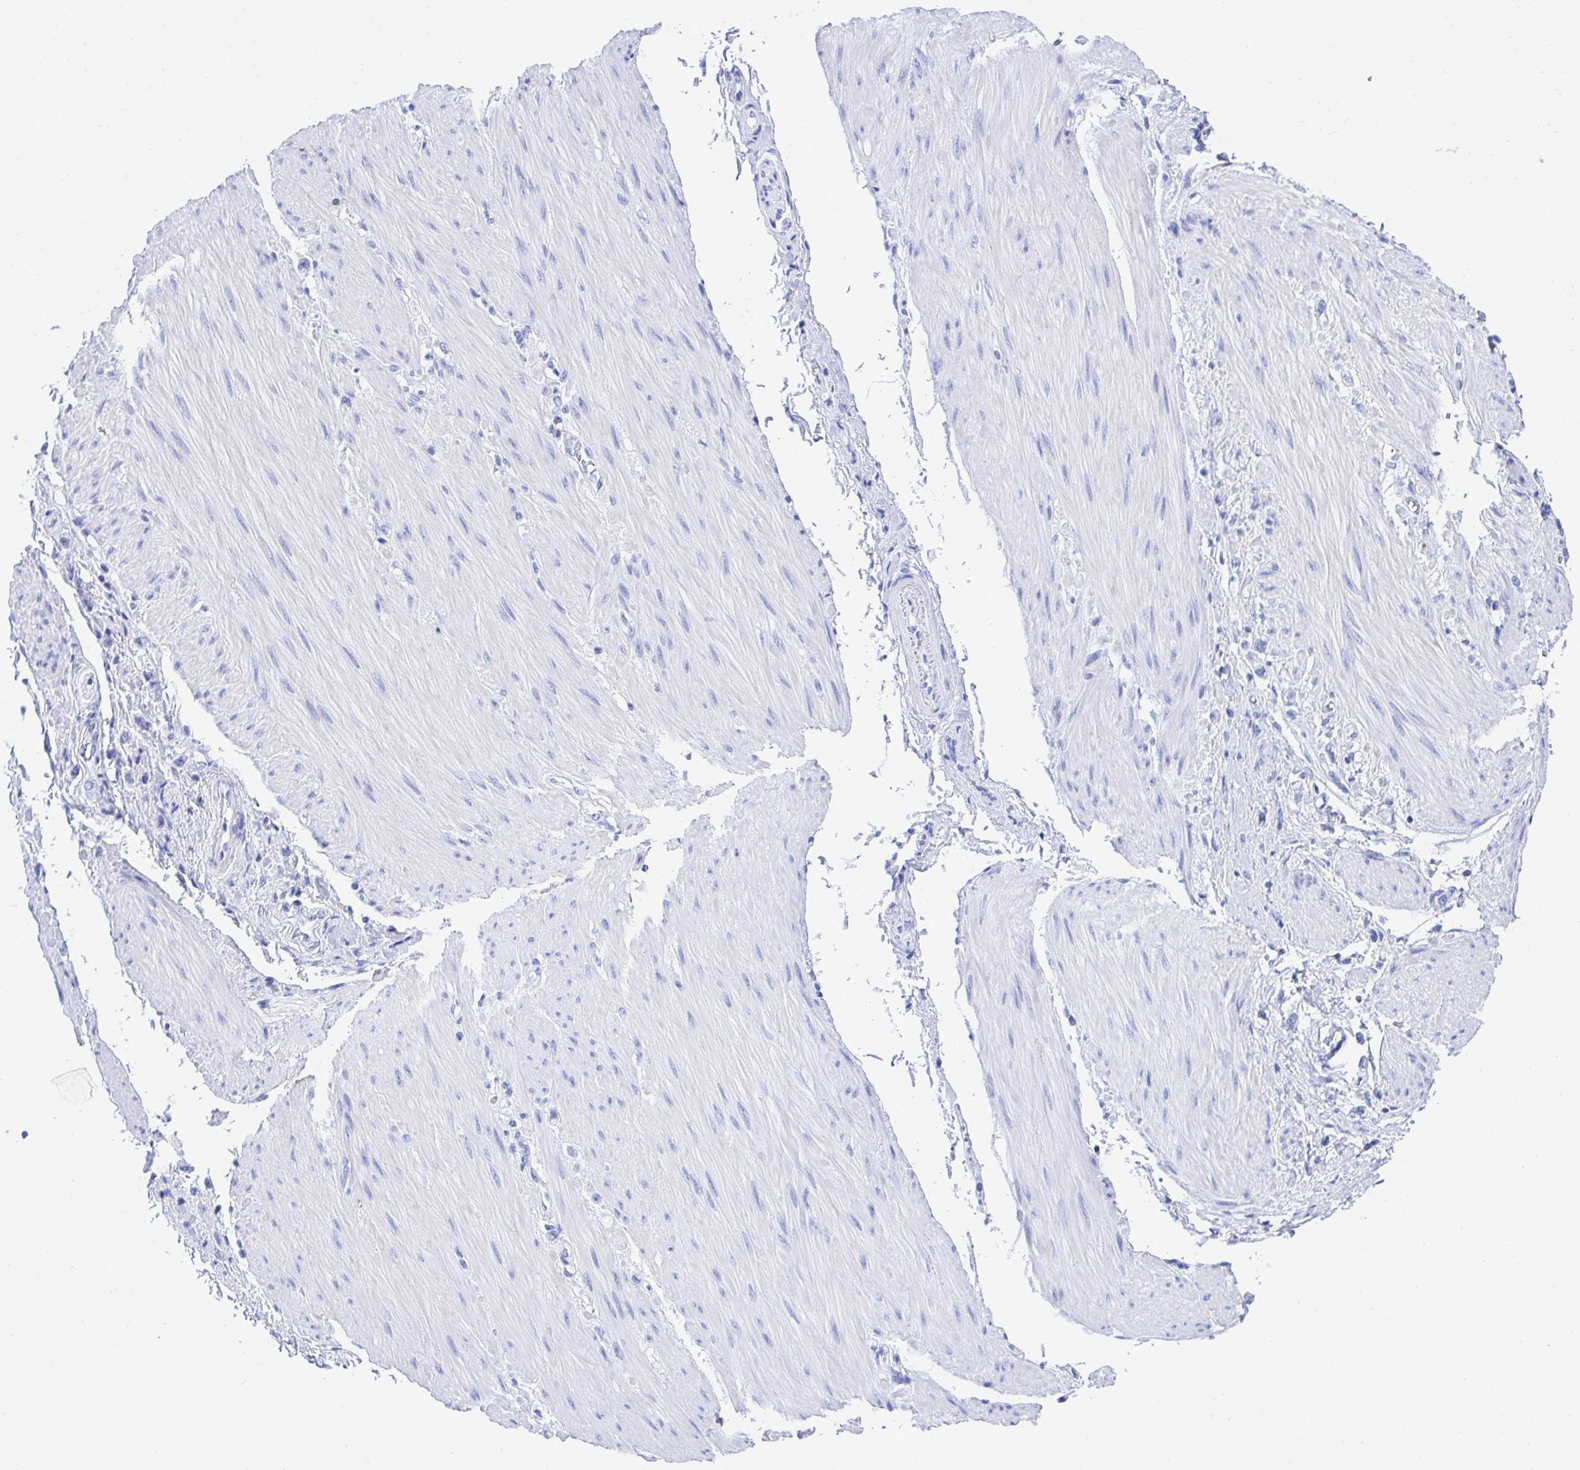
{"staining": {"intensity": "negative", "quantity": "none", "location": "none"}, "tissue": "stomach cancer", "cell_type": "Tumor cells", "image_type": "cancer", "snomed": [{"axis": "morphology", "description": "Adenocarcinoma, NOS"}, {"axis": "topography", "description": "Stomach"}], "caption": "Photomicrograph shows no protein staining in tumor cells of stomach adenocarcinoma tissue.", "gene": "CD7", "patient": {"sex": "female", "age": 65}}